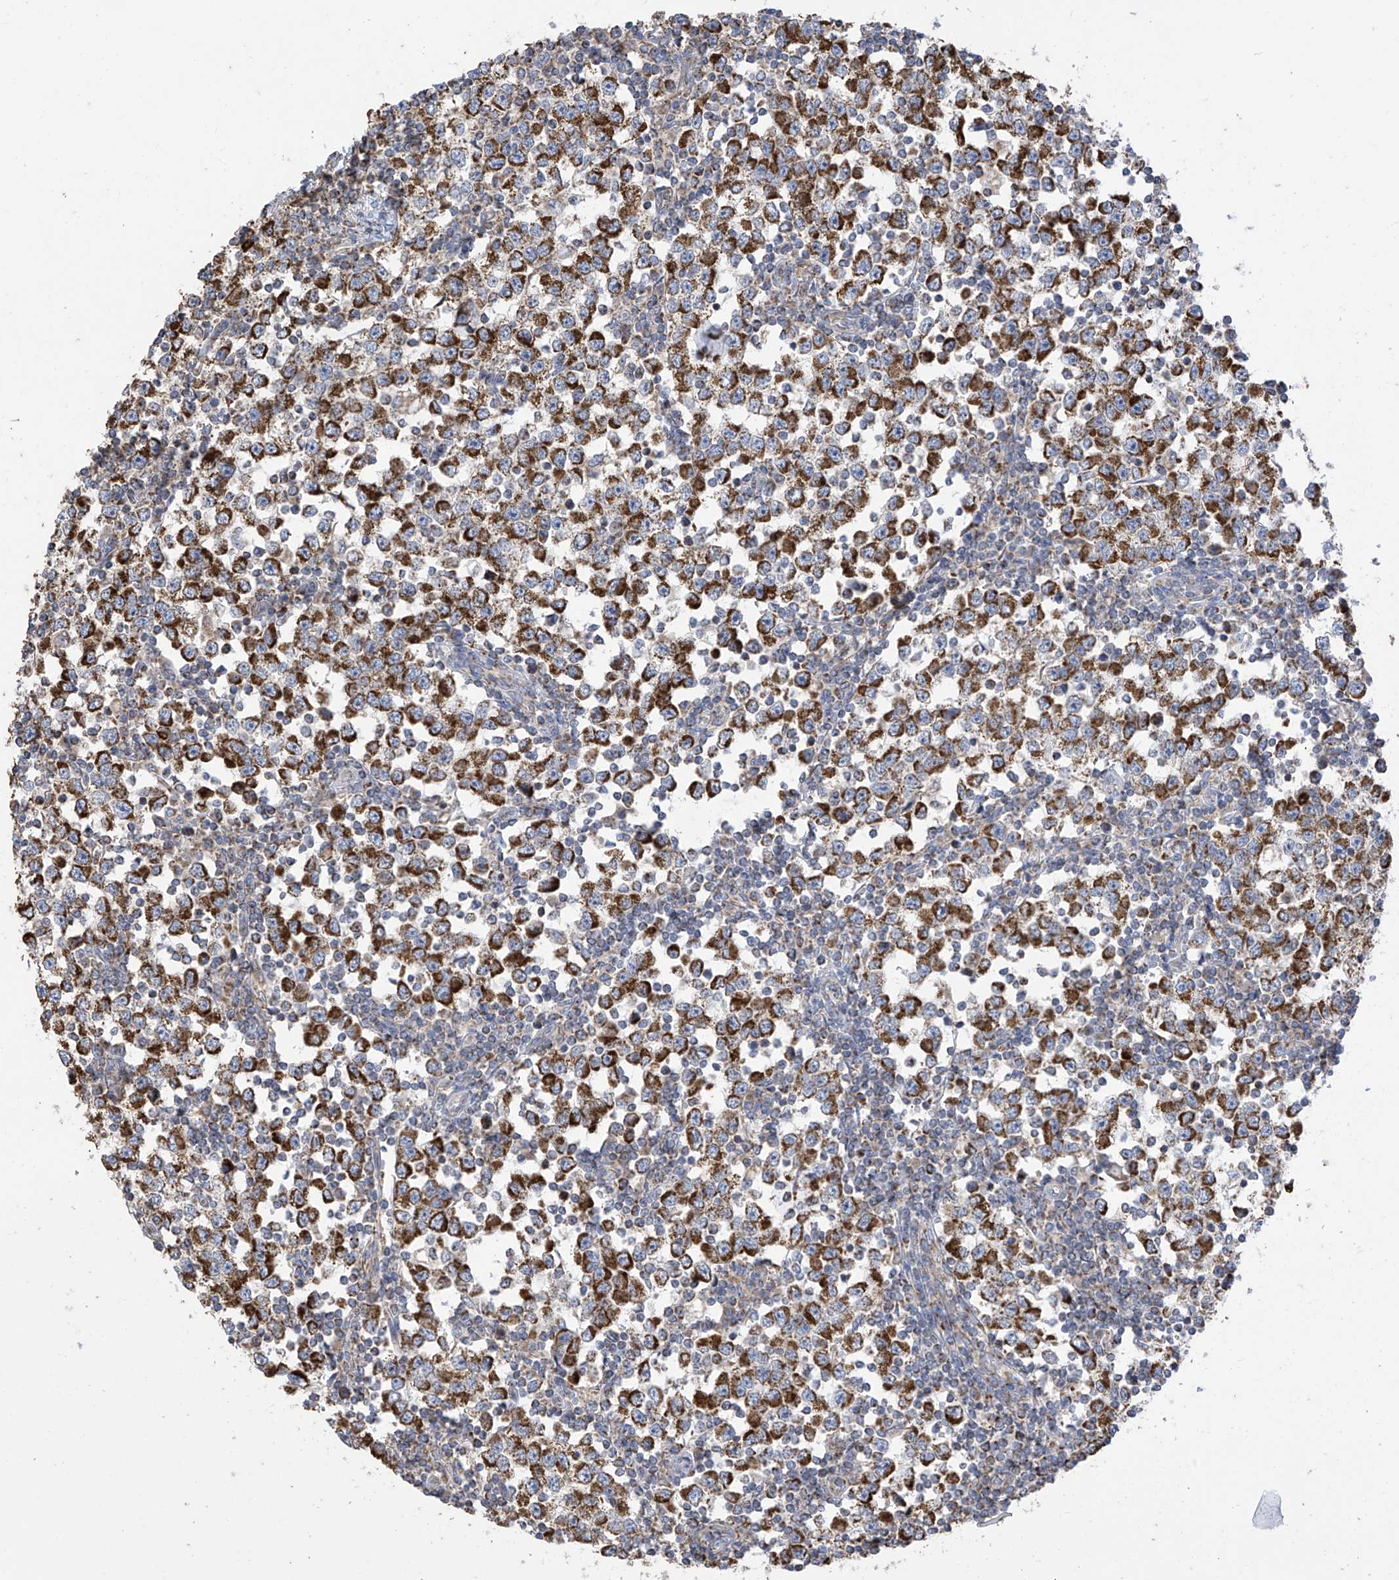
{"staining": {"intensity": "strong", "quantity": ">75%", "location": "cytoplasmic/membranous"}, "tissue": "testis cancer", "cell_type": "Tumor cells", "image_type": "cancer", "snomed": [{"axis": "morphology", "description": "Seminoma, NOS"}, {"axis": "topography", "description": "Testis"}], "caption": "High-magnification brightfield microscopy of seminoma (testis) stained with DAB (3,3'-diaminobenzidine) (brown) and counterstained with hematoxylin (blue). tumor cells exhibit strong cytoplasmic/membranous positivity is seen in about>75% of cells.", "gene": "PNPT1", "patient": {"sex": "male", "age": 65}}